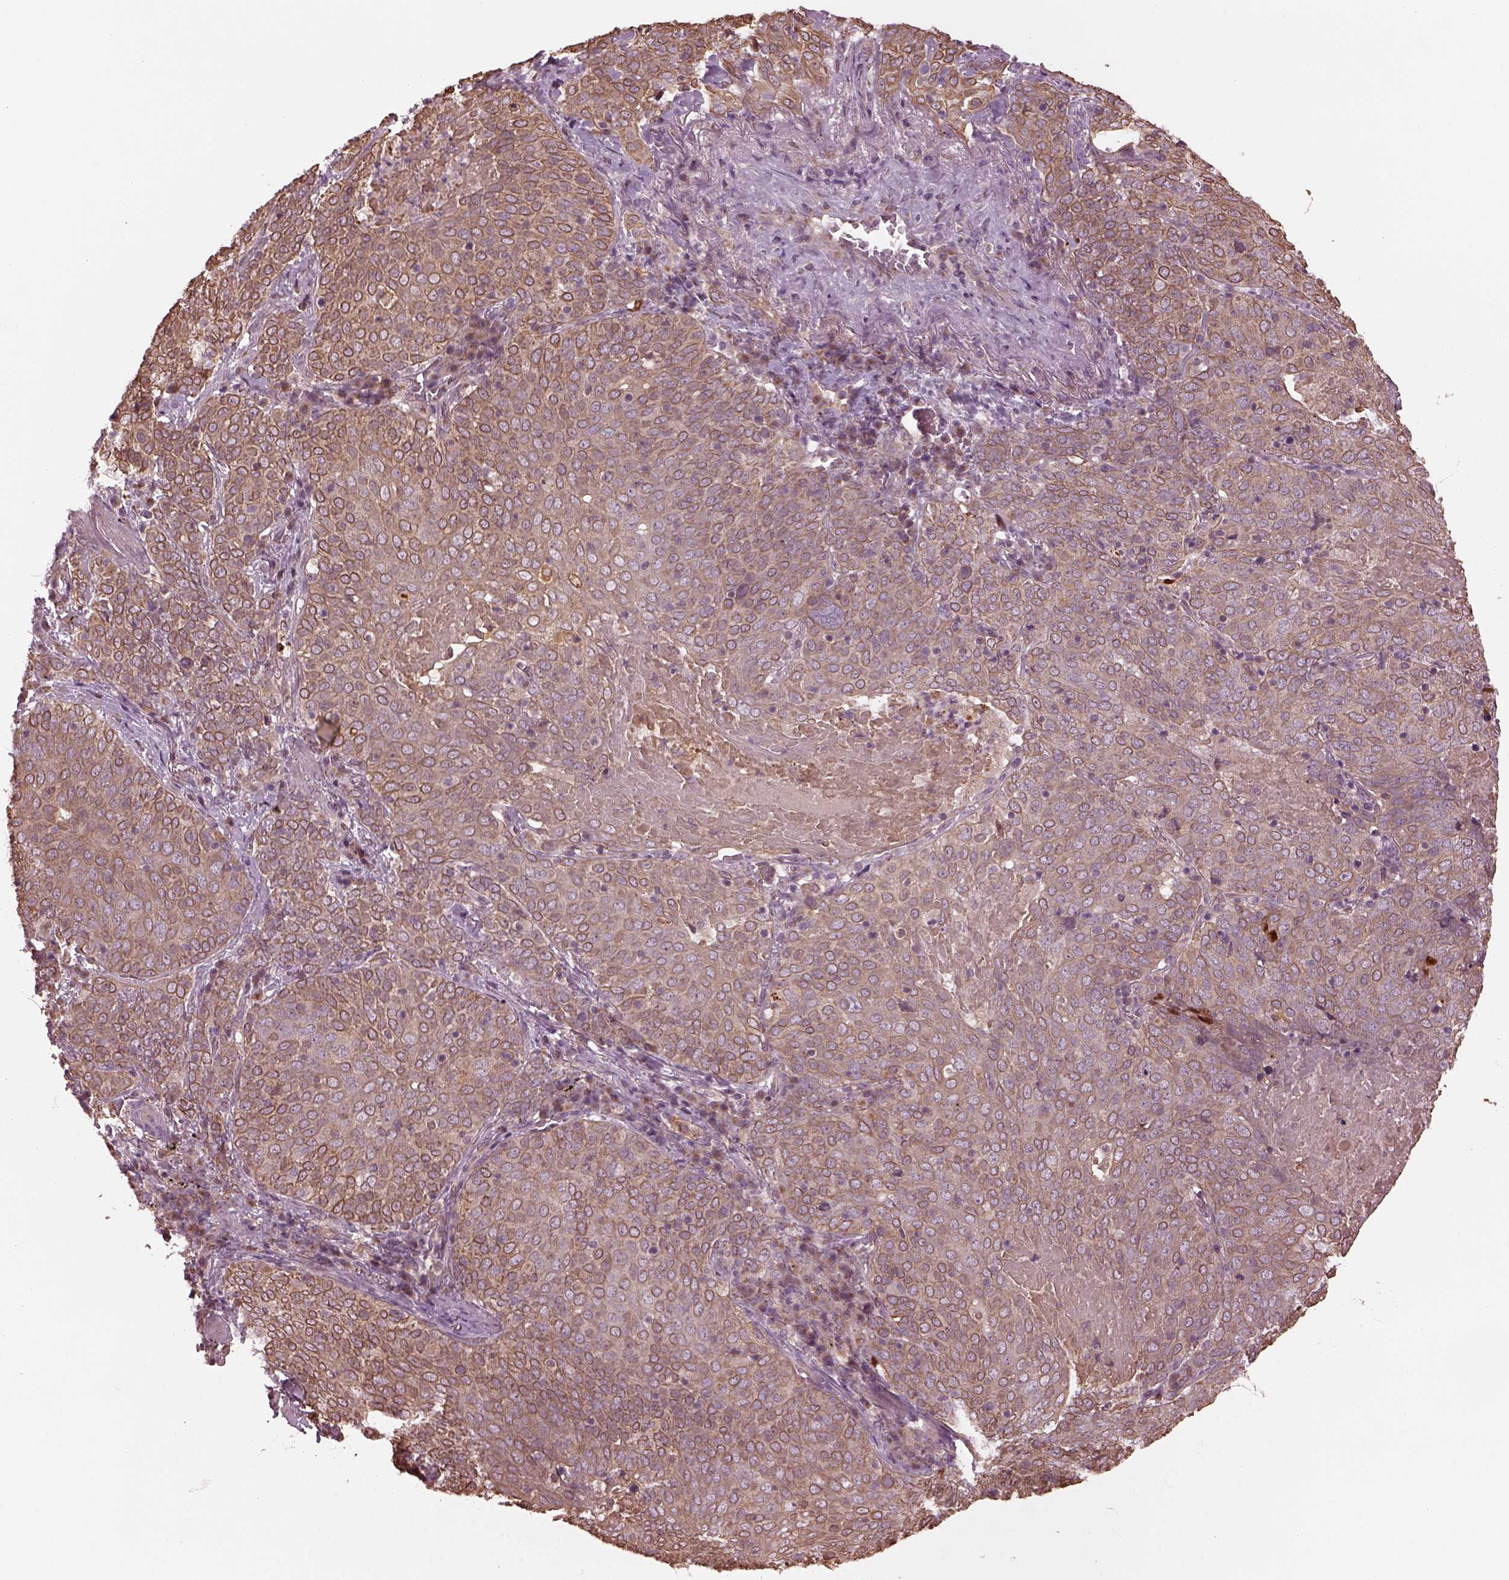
{"staining": {"intensity": "moderate", "quantity": "25%-75%", "location": "cytoplasmic/membranous,nuclear"}, "tissue": "lung cancer", "cell_type": "Tumor cells", "image_type": "cancer", "snomed": [{"axis": "morphology", "description": "Squamous cell carcinoma, NOS"}, {"axis": "topography", "description": "Lung"}], "caption": "Lung squamous cell carcinoma was stained to show a protein in brown. There is medium levels of moderate cytoplasmic/membranous and nuclear positivity in about 25%-75% of tumor cells.", "gene": "RUFY3", "patient": {"sex": "male", "age": 82}}